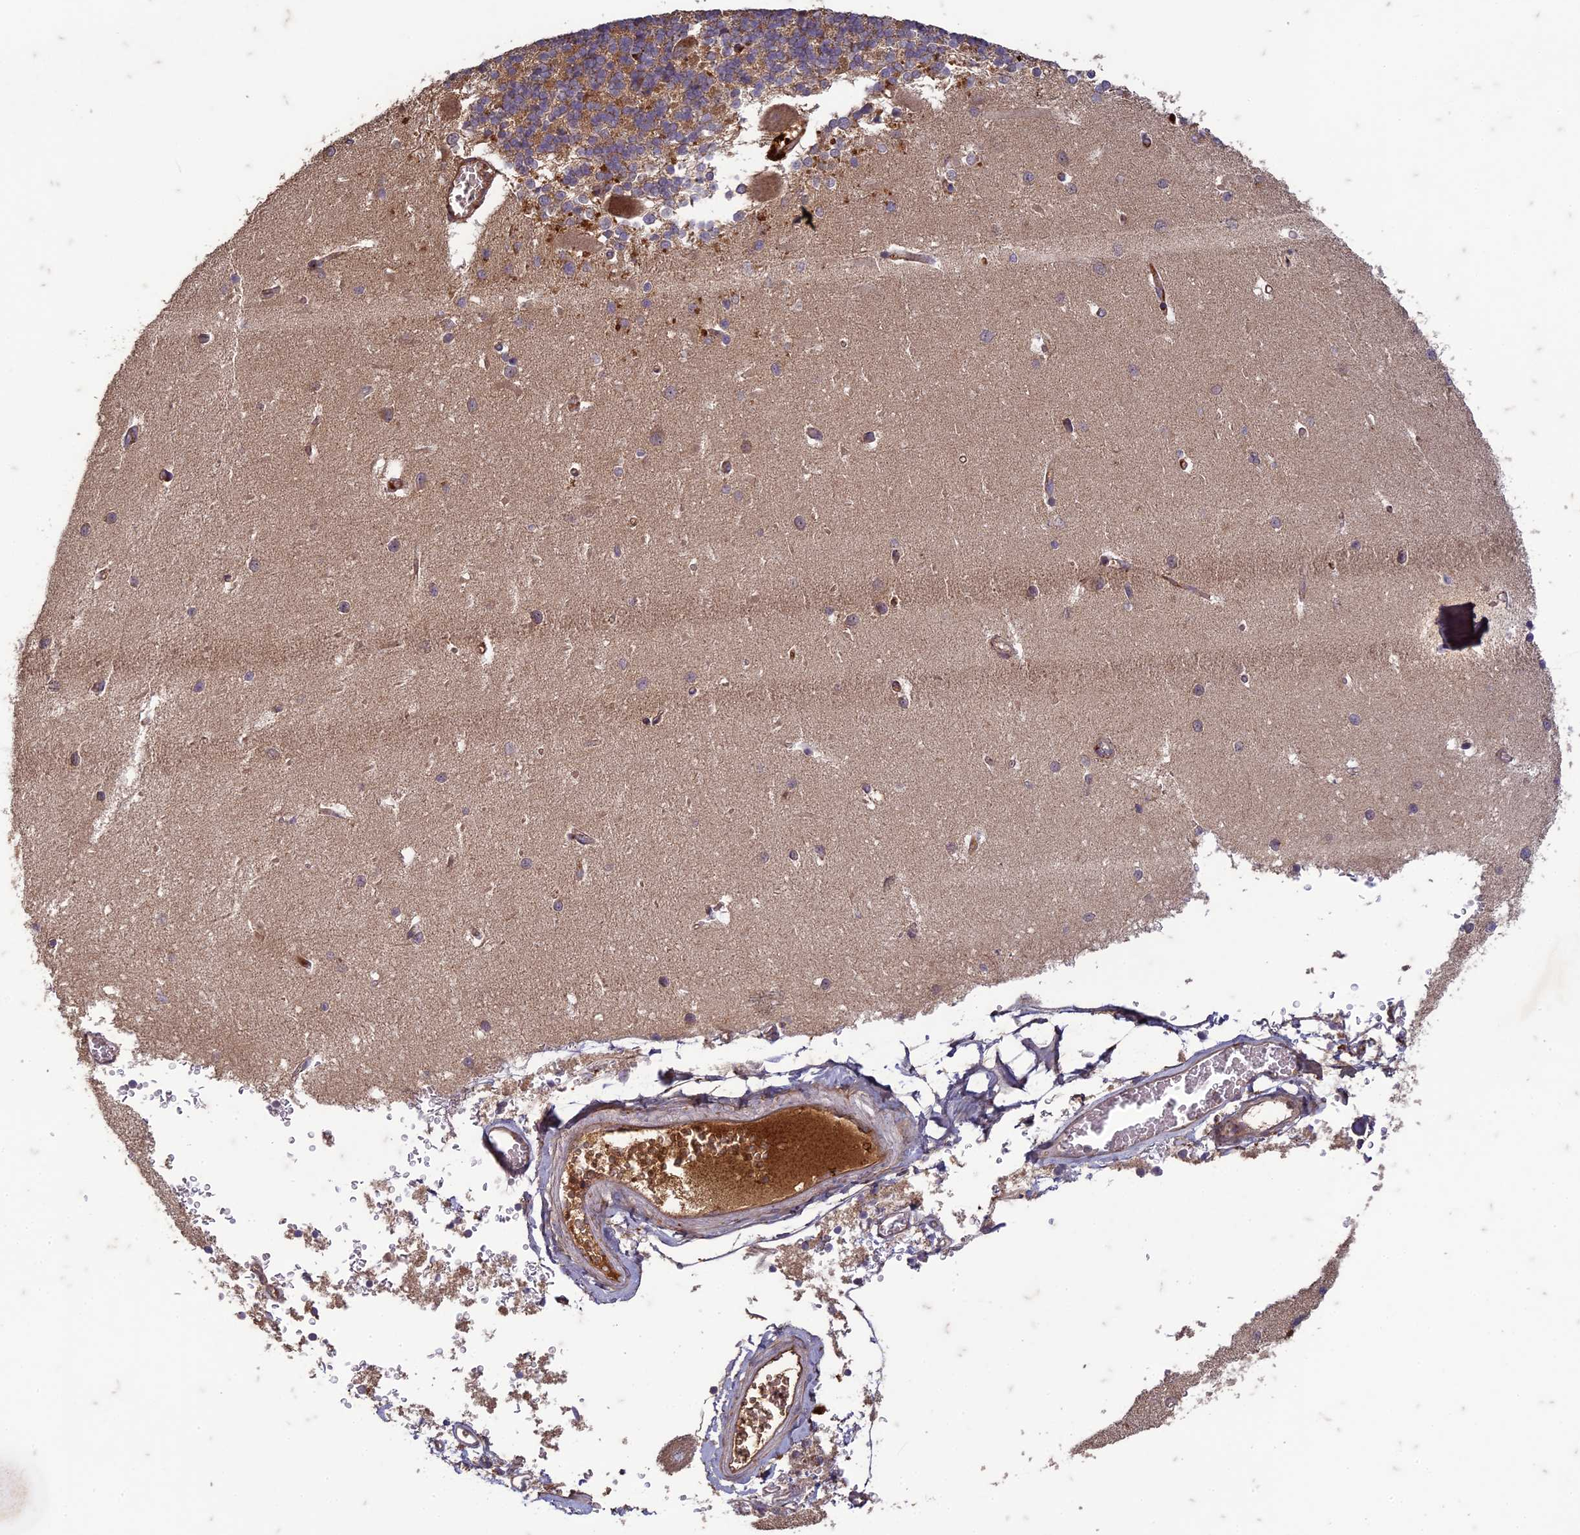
{"staining": {"intensity": "moderate", "quantity": "25%-75%", "location": "cytoplasmic/membranous"}, "tissue": "cerebellum", "cell_type": "Cells in granular layer", "image_type": "normal", "snomed": [{"axis": "morphology", "description": "Normal tissue, NOS"}, {"axis": "topography", "description": "Cerebellum"}], "caption": "Cerebellum was stained to show a protein in brown. There is medium levels of moderate cytoplasmic/membranous staining in about 25%-75% of cells in granular layer.", "gene": "TCF25", "patient": {"sex": "male", "age": 37}}